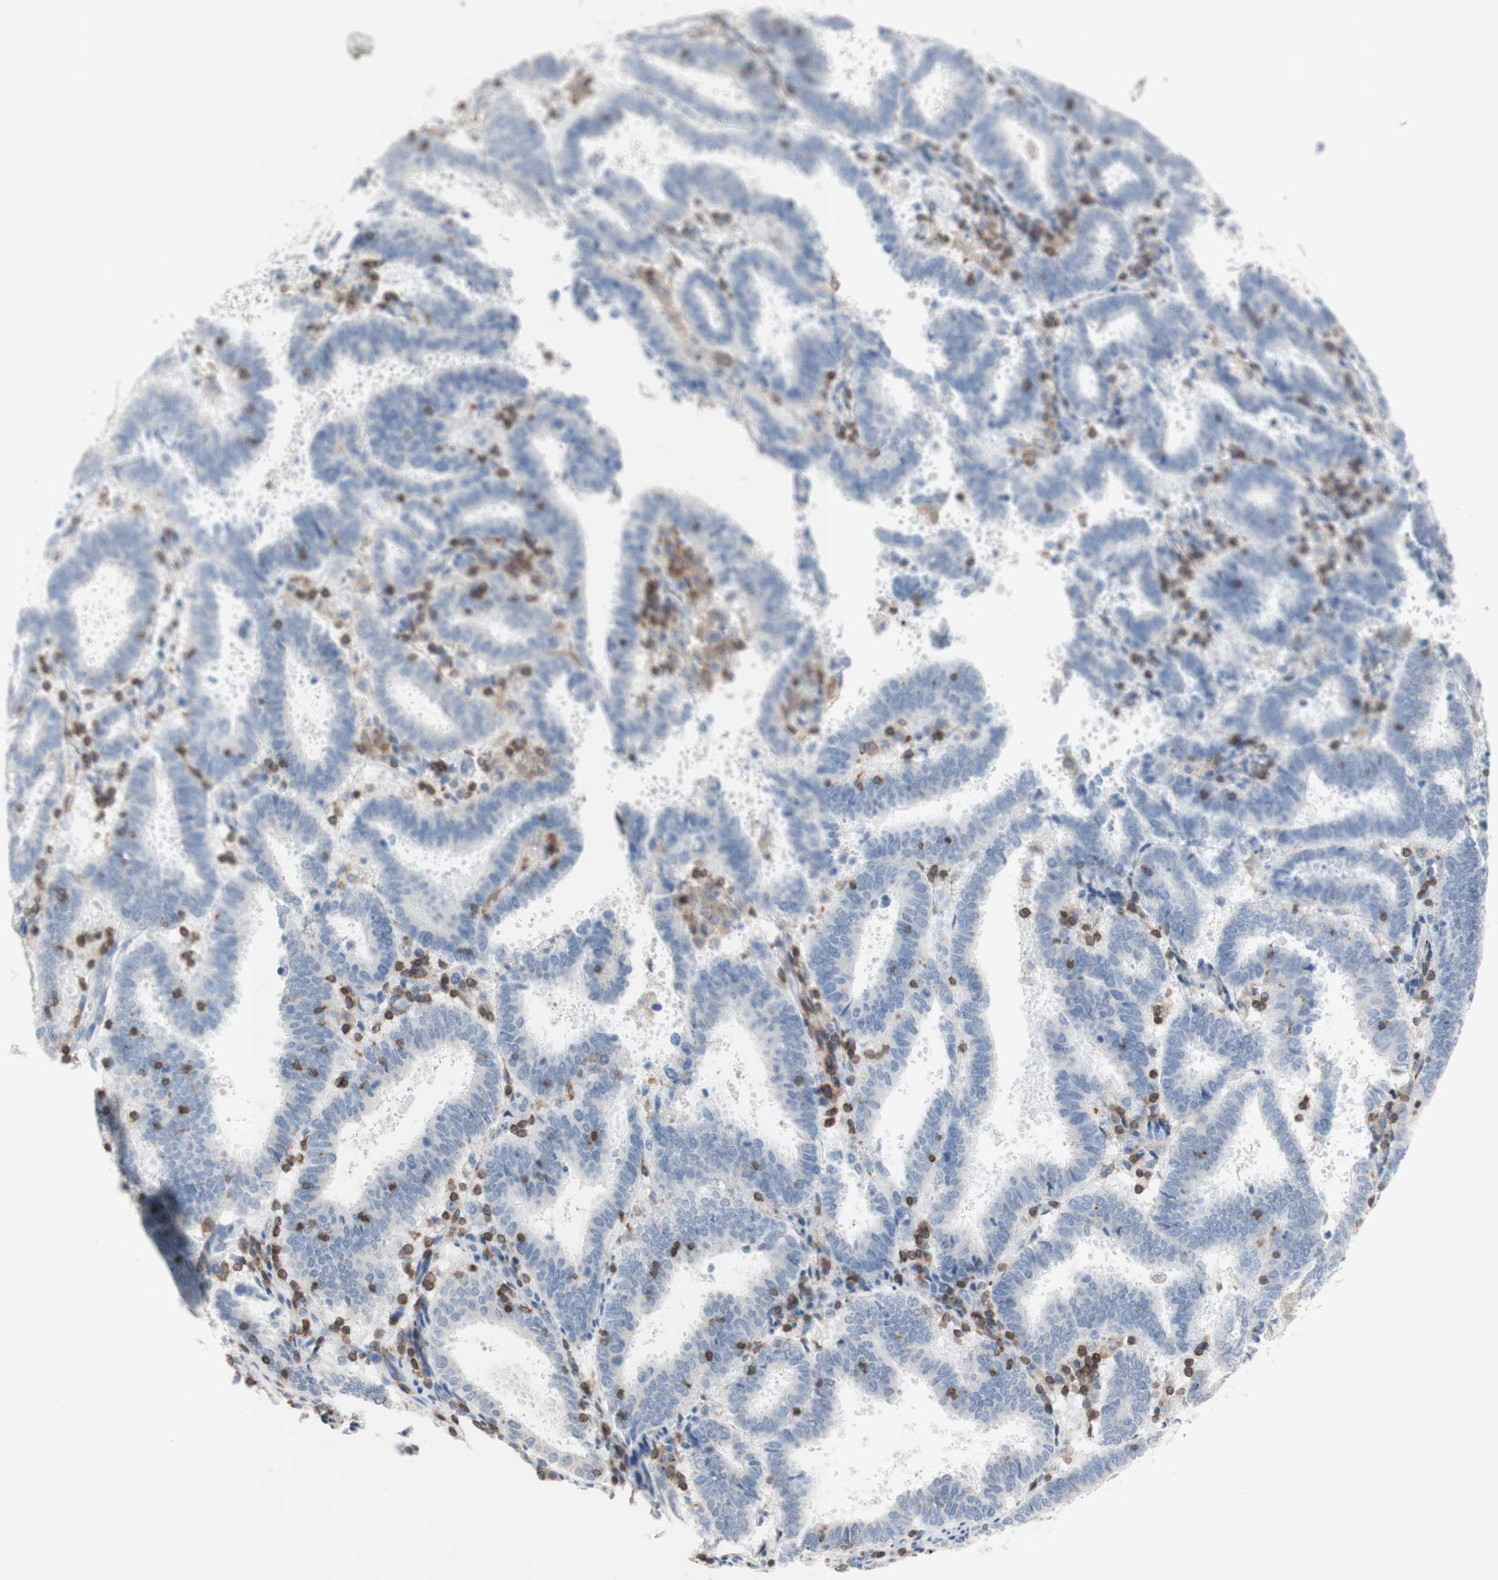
{"staining": {"intensity": "negative", "quantity": "none", "location": "none"}, "tissue": "endometrial cancer", "cell_type": "Tumor cells", "image_type": "cancer", "snomed": [{"axis": "morphology", "description": "Adenocarcinoma, NOS"}, {"axis": "topography", "description": "Uterus"}], "caption": "Endometrial cancer was stained to show a protein in brown. There is no significant staining in tumor cells. Nuclei are stained in blue.", "gene": "SPINK6", "patient": {"sex": "female", "age": 83}}